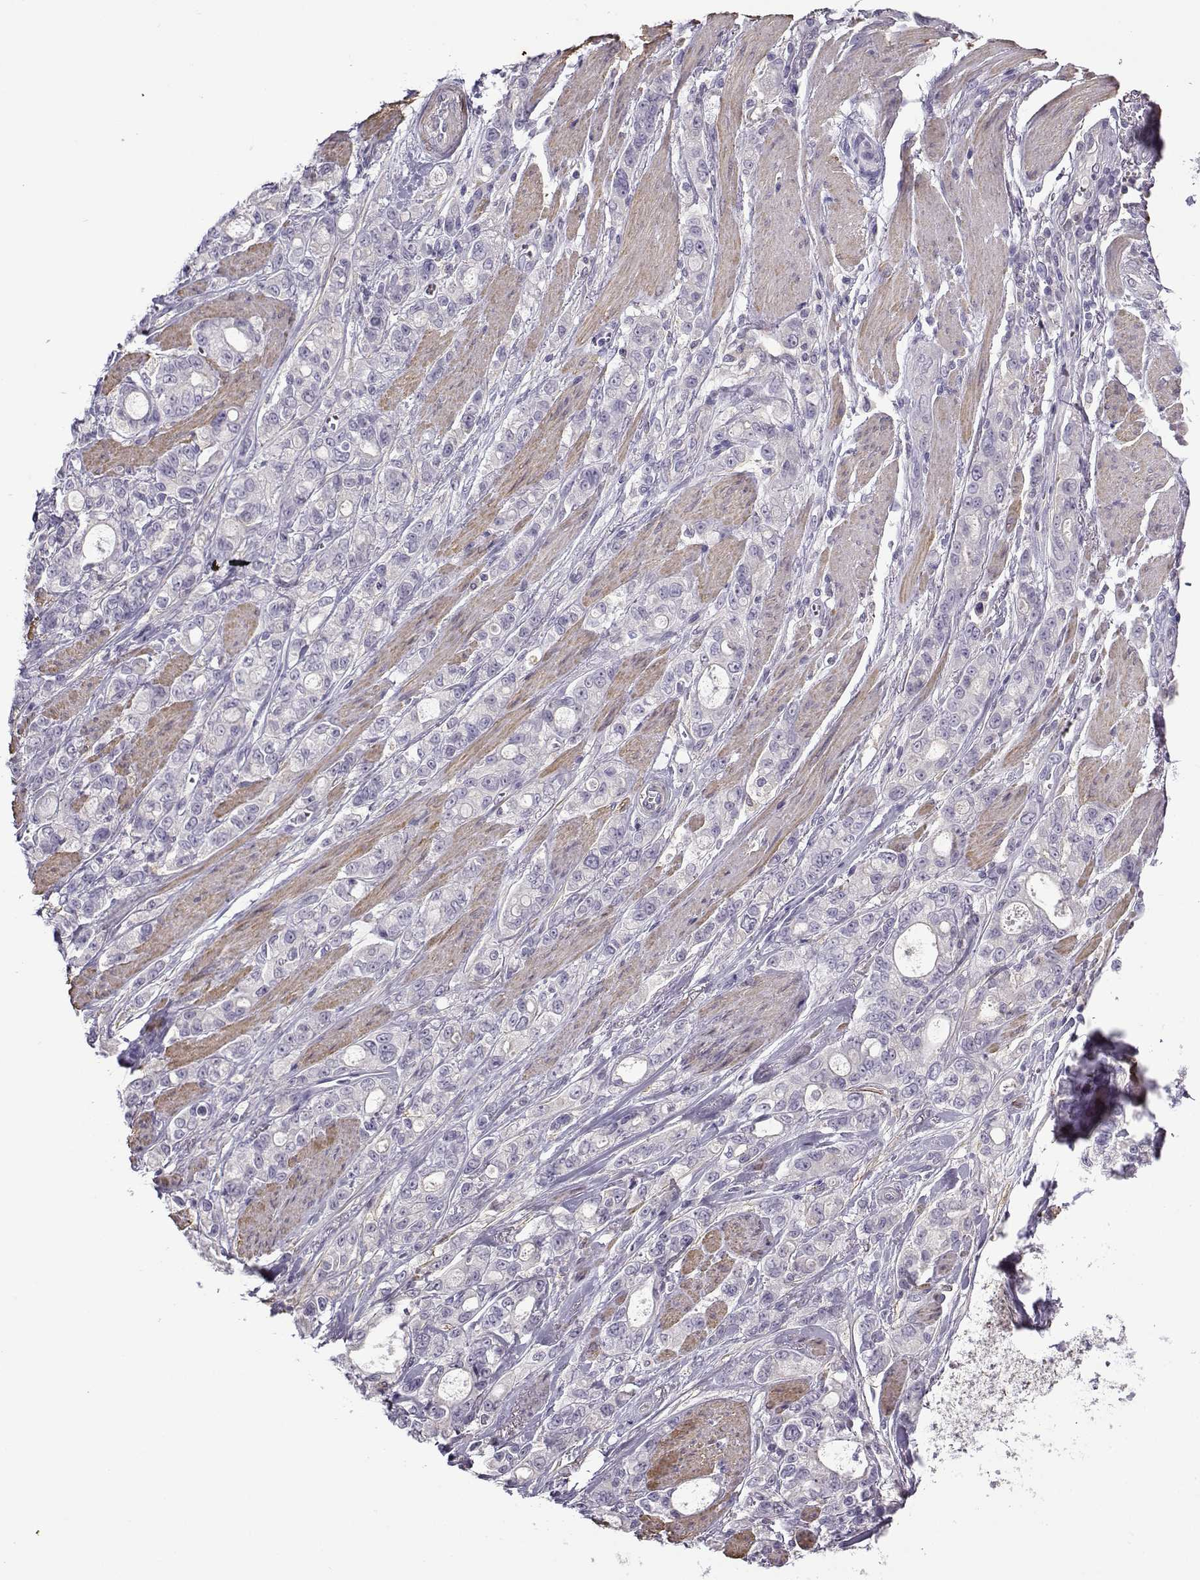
{"staining": {"intensity": "negative", "quantity": "none", "location": "none"}, "tissue": "stomach cancer", "cell_type": "Tumor cells", "image_type": "cancer", "snomed": [{"axis": "morphology", "description": "Adenocarcinoma, NOS"}, {"axis": "topography", "description": "Stomach"}], "caption": "Protein analysis of stomach cancer (adenocarcinoma) exhibits no significant staining in tumor cells.", "gene": "UCP3", "patient": {"sex": "male", "age": 63}}